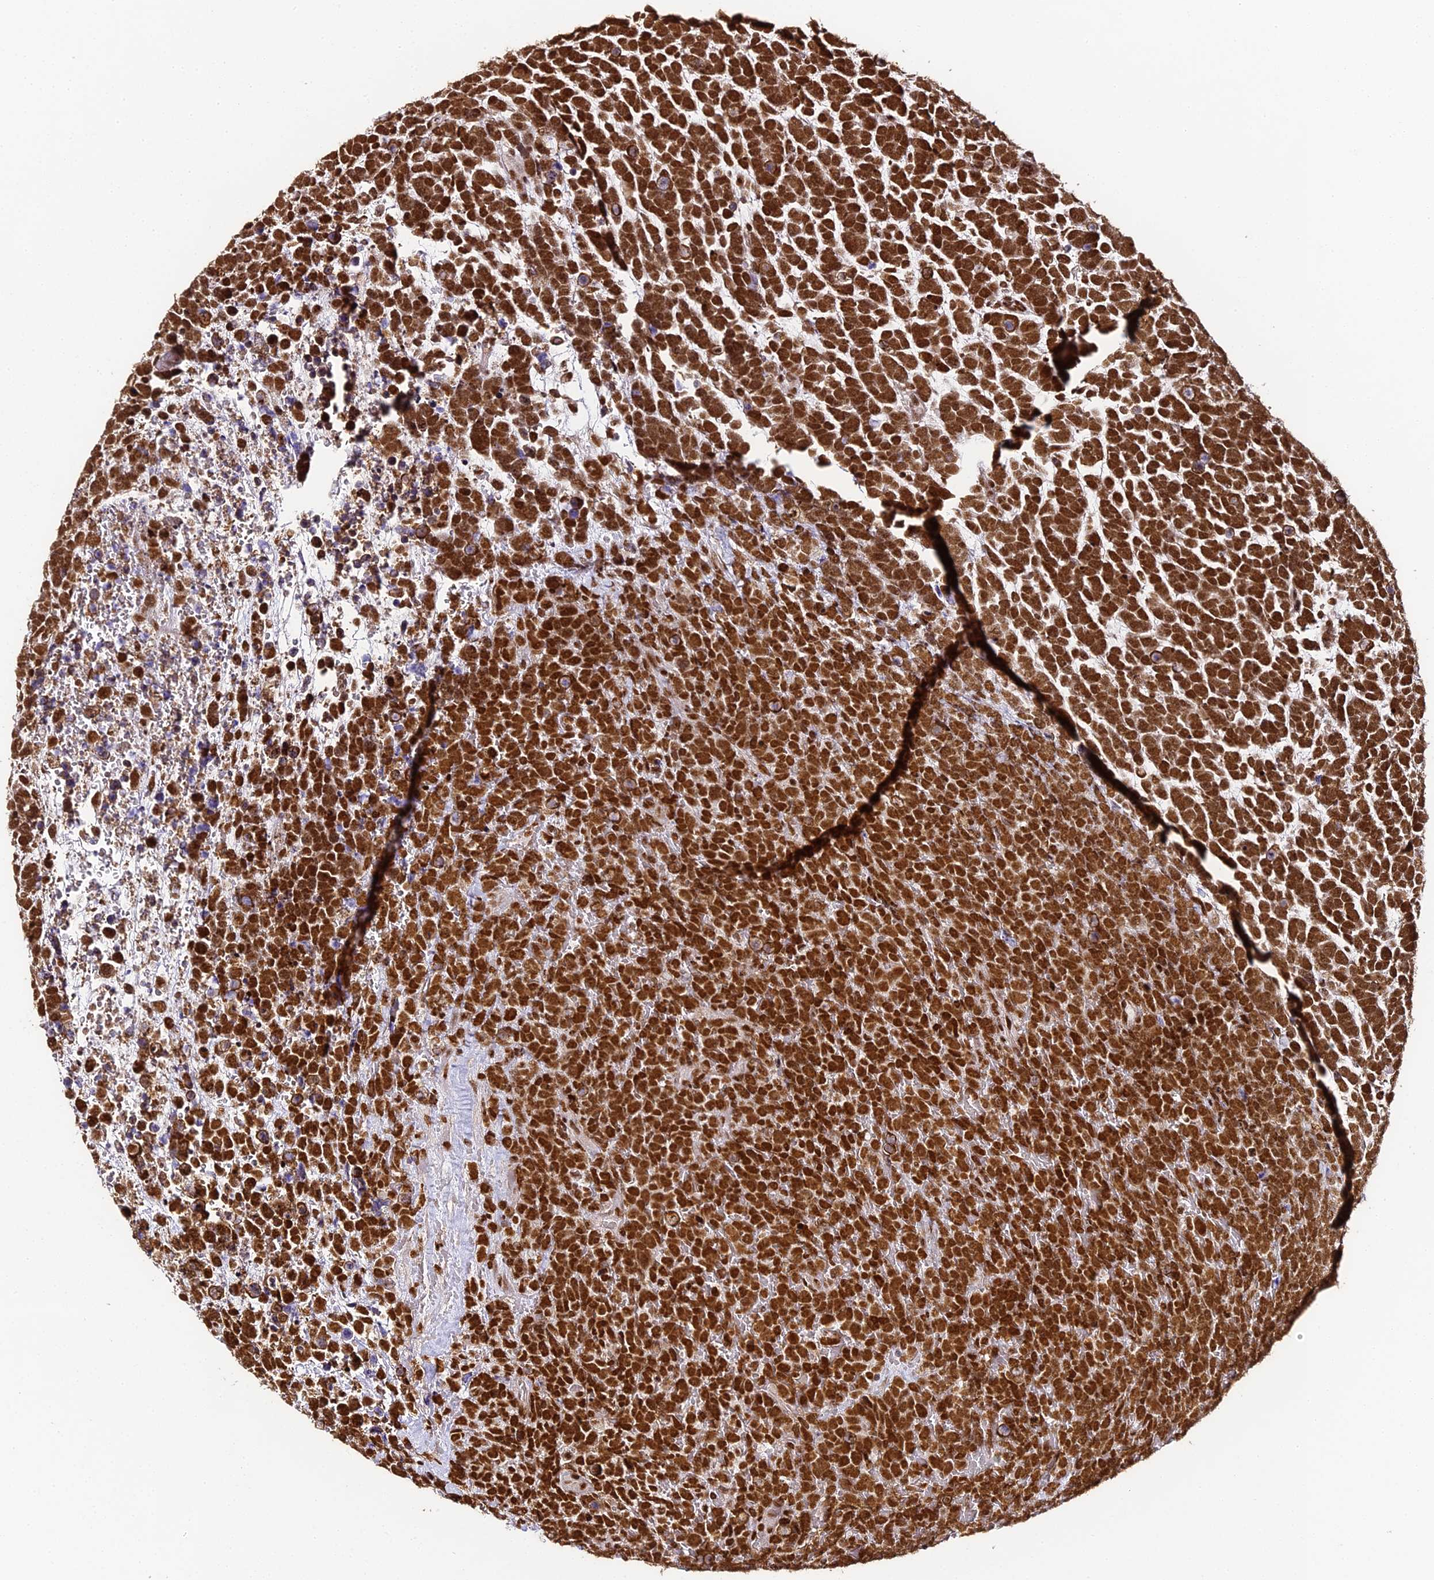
{"staining": {"intensity": "strong", "quantity": ">75%", "location": "cytoplasmic/membranous,nuclear"}, "tissue": "urothelial cancer", "cell_type": "Tumor cells", "image_type": "cancer", "snomed": [{"axis": "morphology", "description": "Urothelial carcinoma, High grade"}, {"axis": "topography", "description": "Urinary bladder"}], "caption": "High-grade urothelial carcinoma stained for a protein displays strong cytoplasmic/membranous and nuclear positivity in tumor cells.", "gene": "HNRNPA1", "patient": {"sex": "female", "age": 82}}